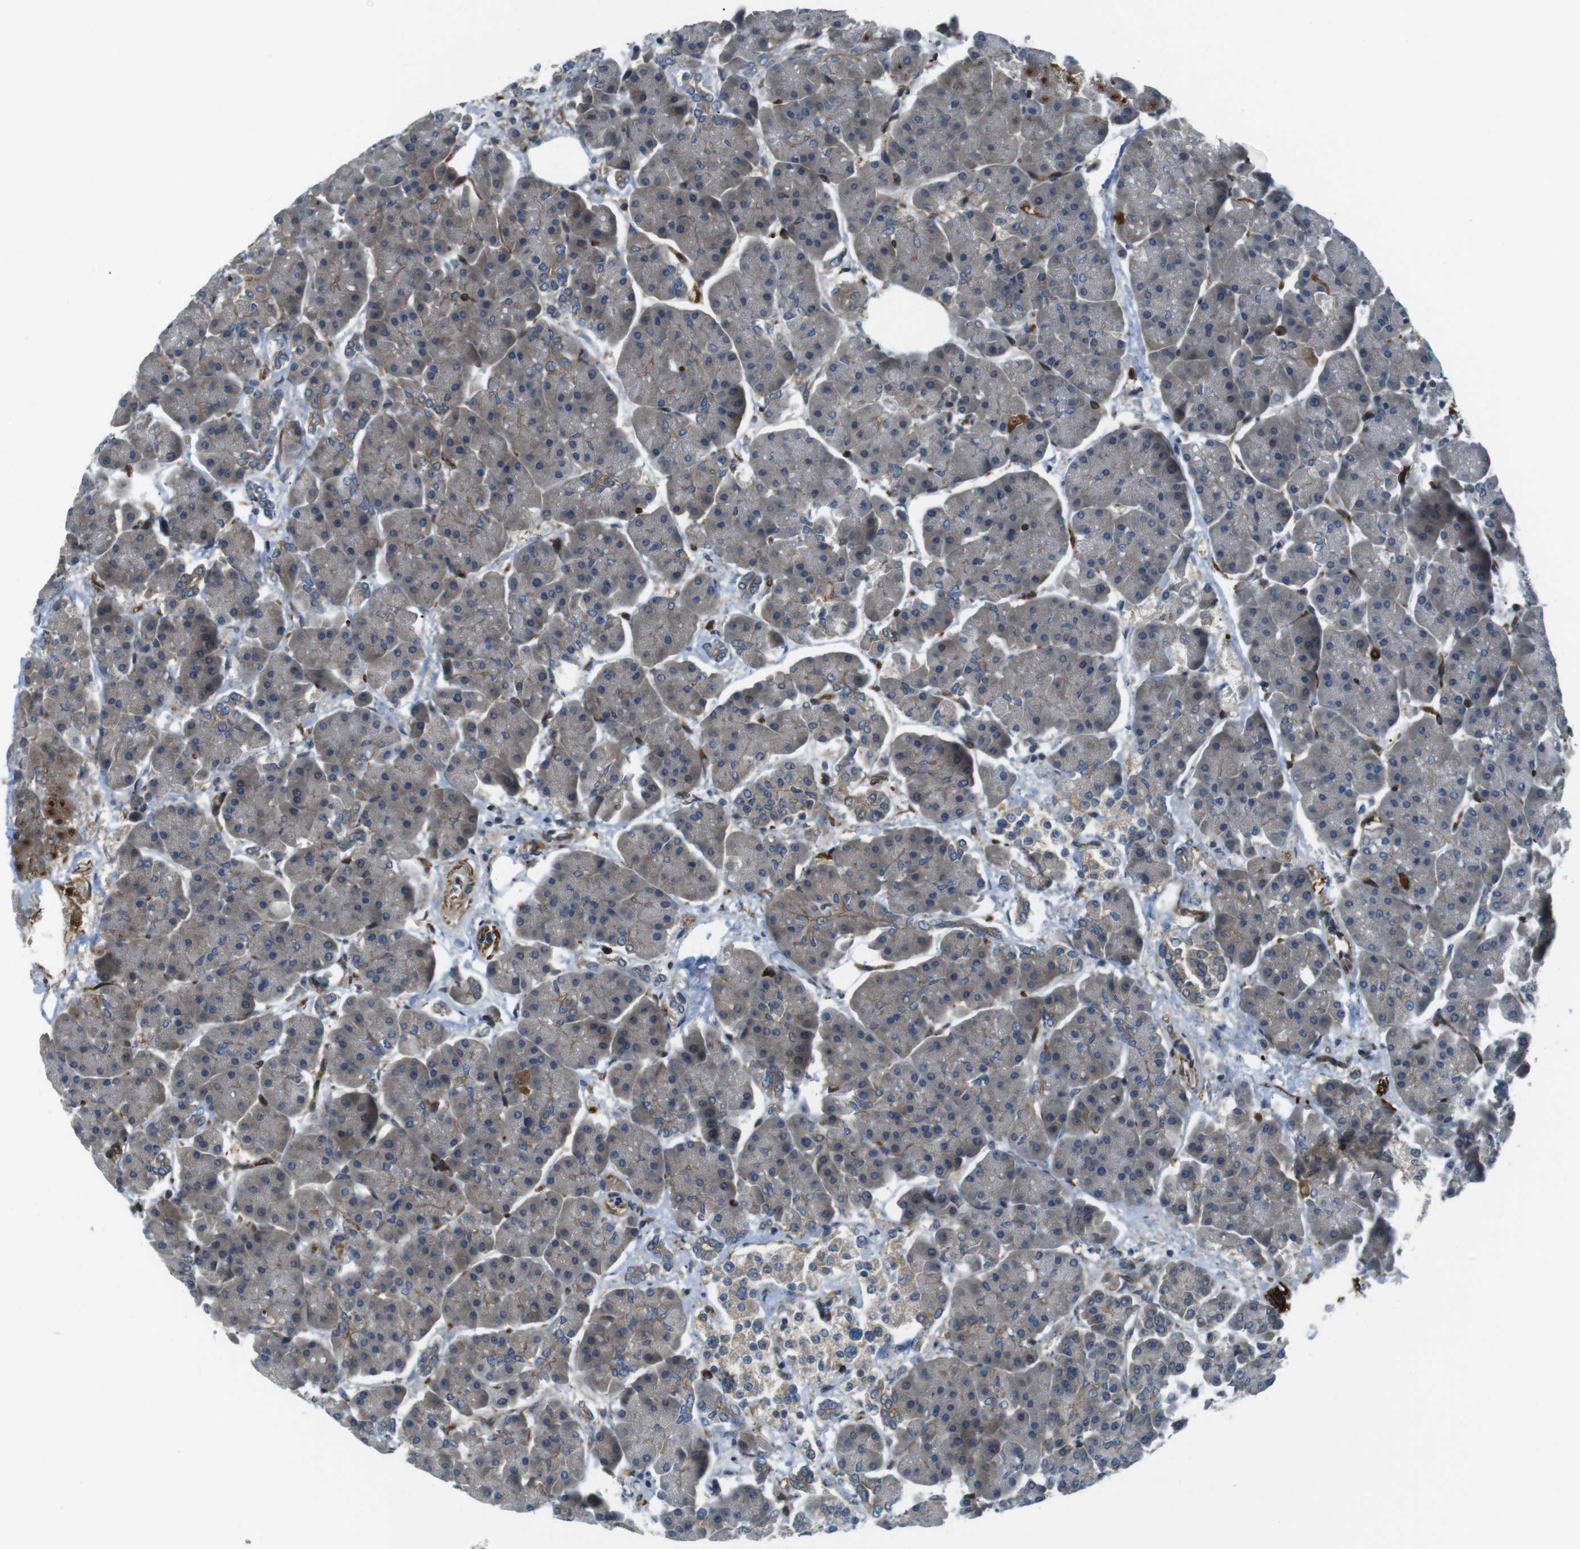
{"staining": {"intensity": "weak", "quantity": ">75%", "location": "cytoplasmic/membranous"}, "tissue": "pancreas", "cell_type": "Exocrine glandular cells", "image_type": "normal", "snomed": [{"axis": "morphology", "description": "Normal tissue, NOS"}, {"axis": "topography", "description": "Pancreas"}], "caption": "Normal pancreas demonstrates weak cytoplasmic/membranous staining in about >75% of exocrine glandular cells.", "gene": "TSC1", "patient": {"sex": "female", "age": 70}}